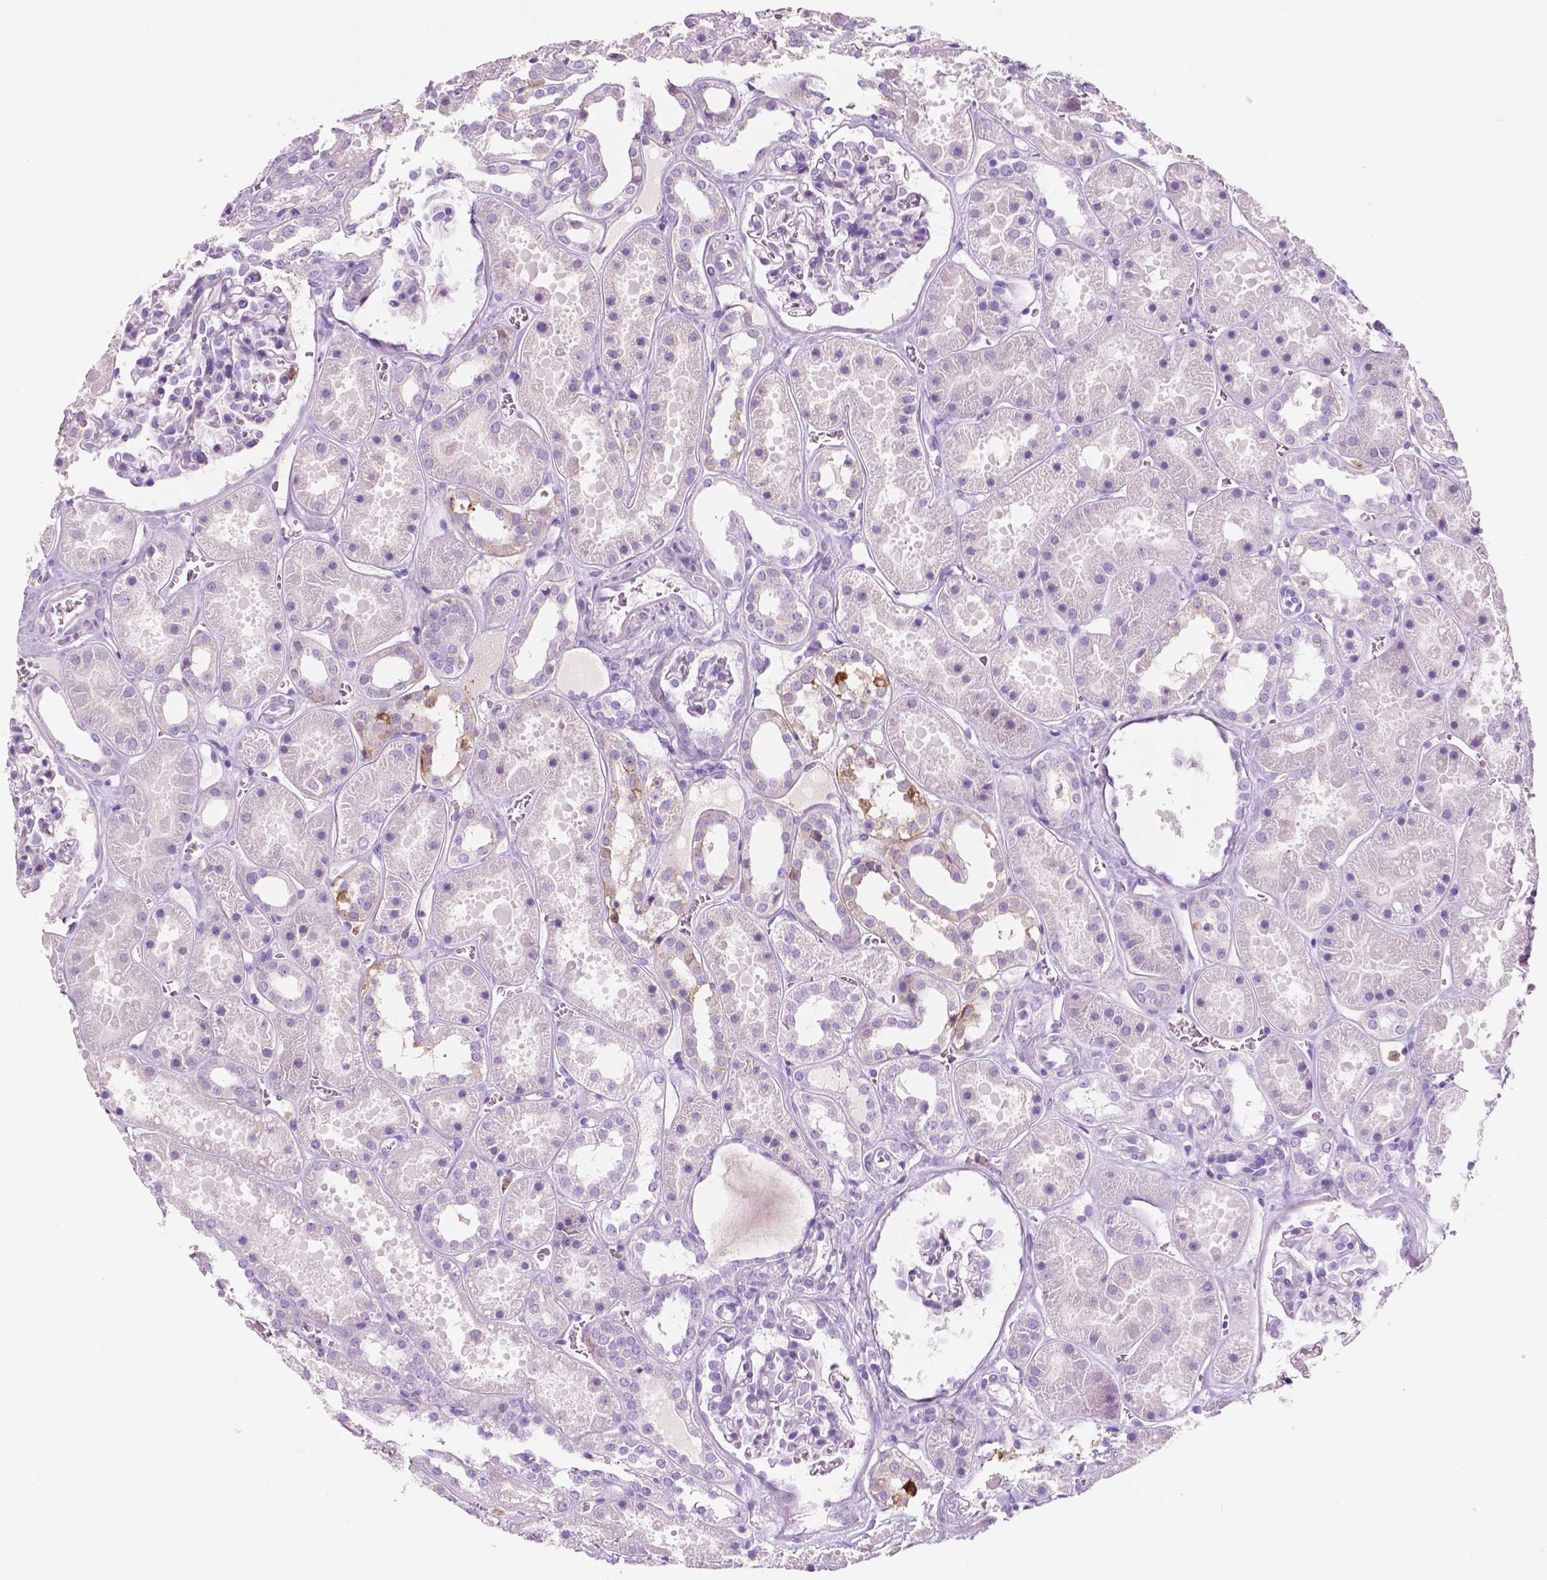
{"staining": {"intensity": "negative", "quantity": "none", "location": "none"}, "tissue": "kidney", "cell_type": "Cells in glomeruli", "image_type": "normal", "snomed": [{"axis": "morphology", "description": "Normal tissue, NOS"}, {"axis": "topography", "description": "Kidney"}], "caption": "Kidney stained for a protein using immunohistochemistry displays no positivity cells in glomeruli.", "gene": "CUZD1", "patient": {"sex": "female", "age": 41}}